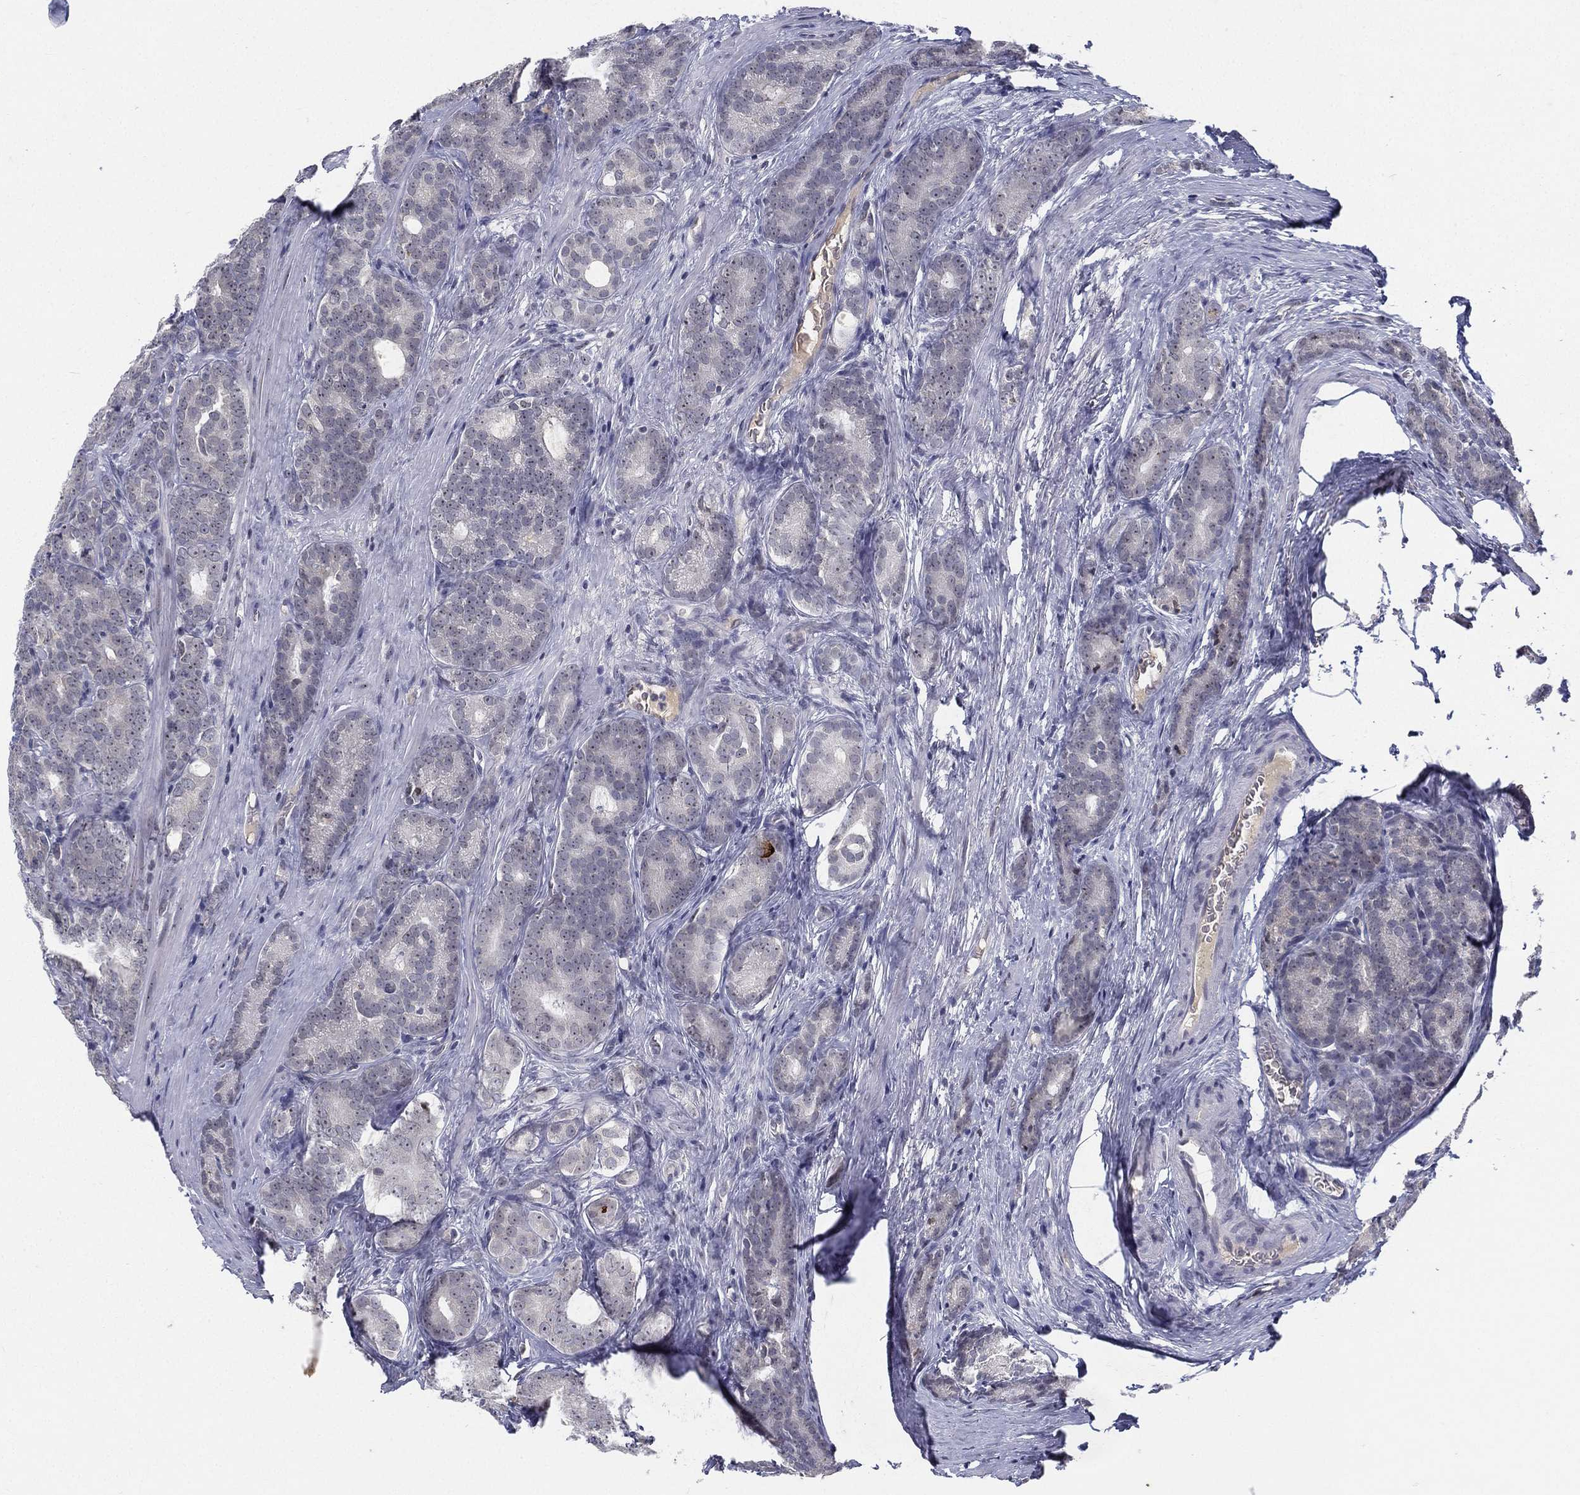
{"staining": {"intensity": "negative", "quantity": "none", "location": "none"}, "tissue": "prostate cancer", "cell_type": "Tumor cells", "image_type": "cancer", "snomed": [{"axis": "morphology", "description": "Adenocarcinoma, NOS"}, {"axis": "topography", "description": "Prostate"}], "caption": "IHC of human prostate cancer displays no expression in tumor cells. Brightfield microscopy of IHC stained with DAB (brown) and hematoxylin (blue), captured at high magnification.", "gene": "MS4A8", "patient": {"sex": "male", "age": 71}}